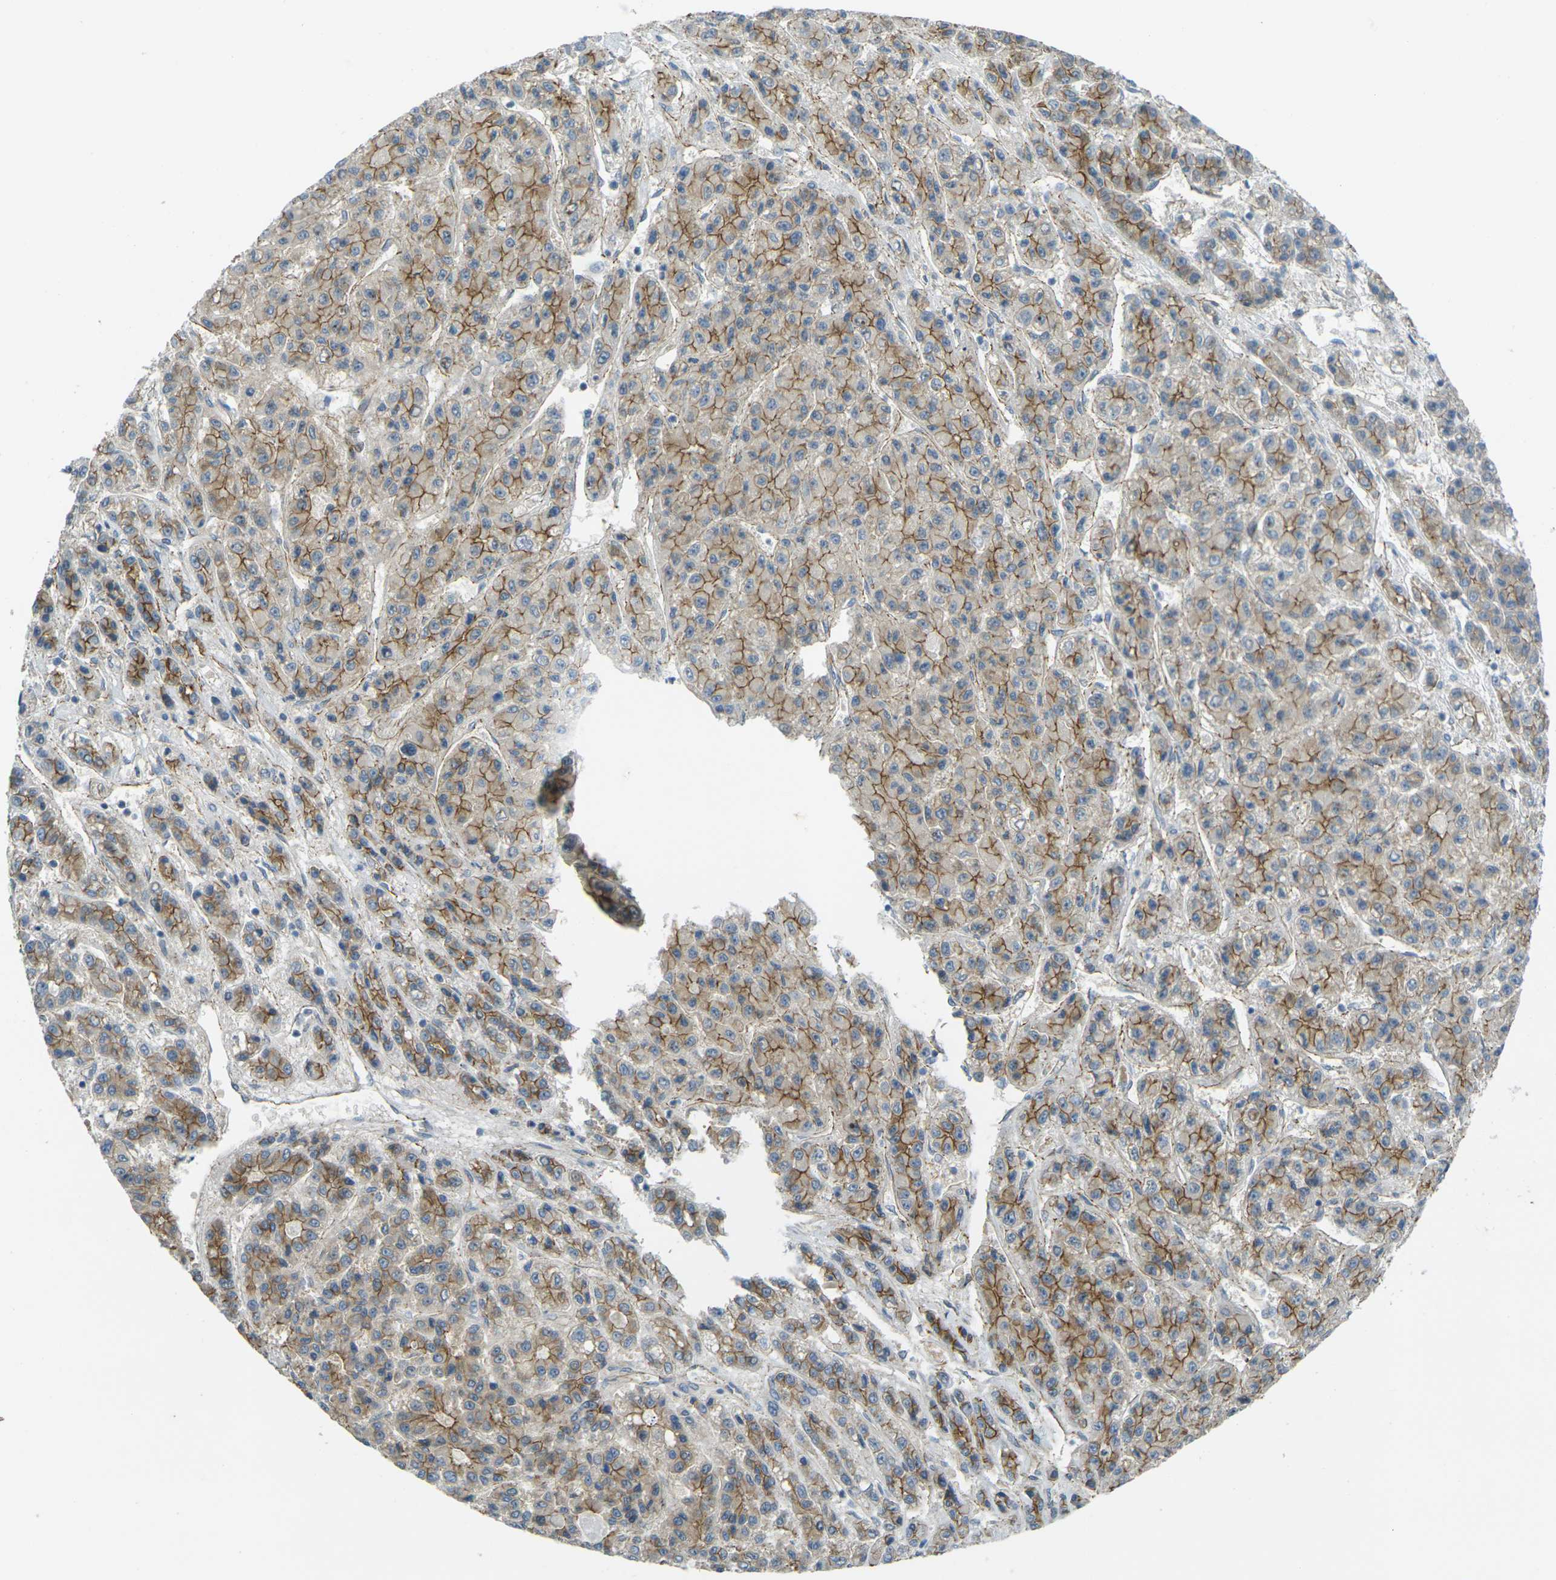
{"staining": {"intensity": "moderate", "quantity": ">75%", "location": "cytoplasmic/membranous"}, "tissue": "liver cancer", "cell_type": "Tumor cells", "image_type": "cancer", "snomed": [{"axis": "morphology", "description": "Carcinoma, Hepatocellular, NOS"}, {"axis": "topography", "description": "Liver"}], "caption": "Liver cancer (hepatocellular carcinoma) stained with DAB (3,3'-diaminobenzidine) immunohistochemistry (IHC) demonstrates medium levels of moderate cytoplasmic/membranous expression in approximately >75% of tumor cells.", "gene": "RHBDD1", "patient": {"sex": "male", "age": 70}}